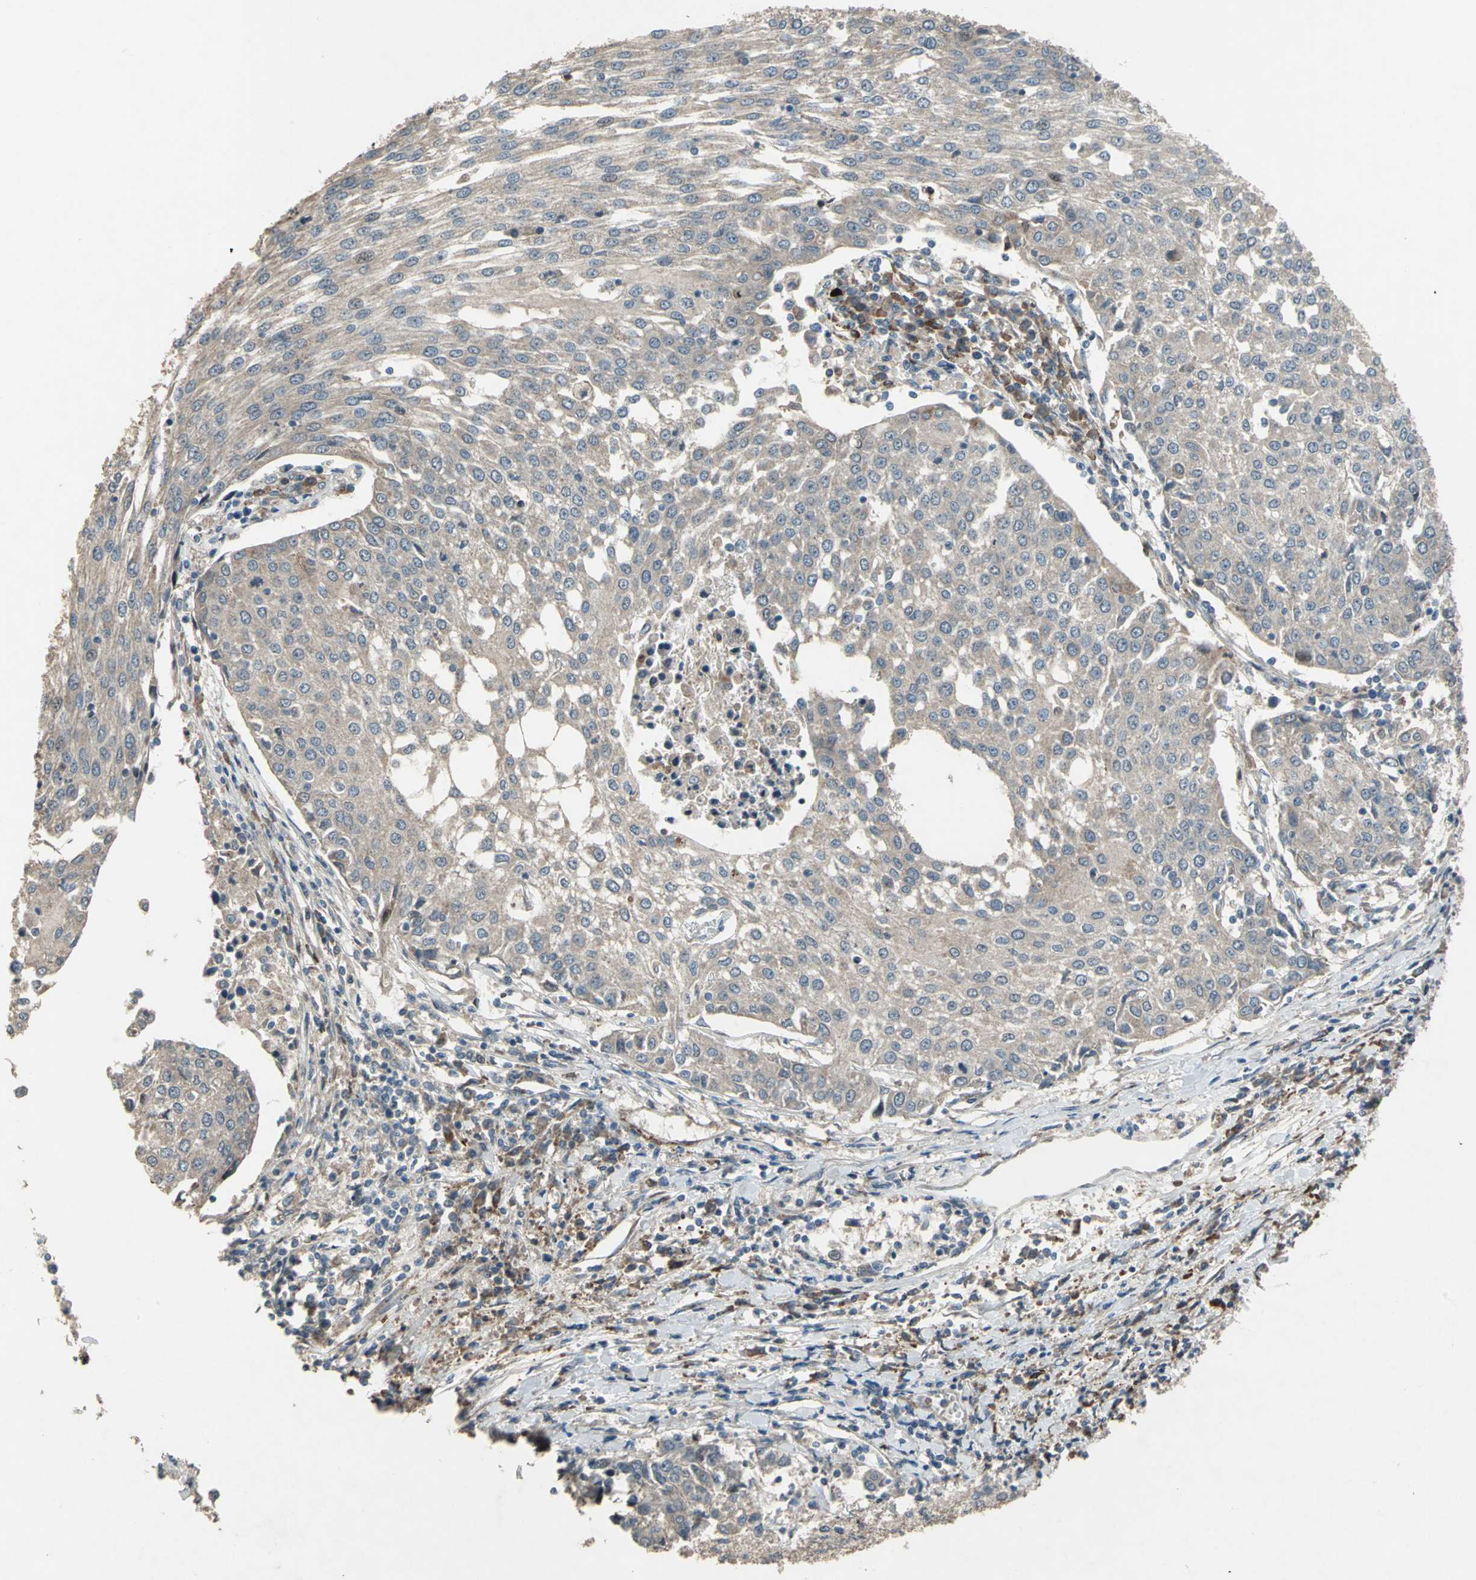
{"staining": {"intensity": "weak", "quantity": ">75%", "location": "cytoplasmic/membranous"}, "tissue": "urothelial cancer", "cell_type": "Tumor cells", "image_type": "cancer", "snomed": [{"axis": "morphology", "description": "Urothelial carcinoma, High grade"}, {"axis": "topography", "description": "Urinary bladder"}], "caption": "High-grade urothelial carcinoma stained for a protein displays weak cytoplasmic/membranous positivity in tumor cells.", "gene": "SEPTIN4", "patient": {"sex": "female", "age": 85}}